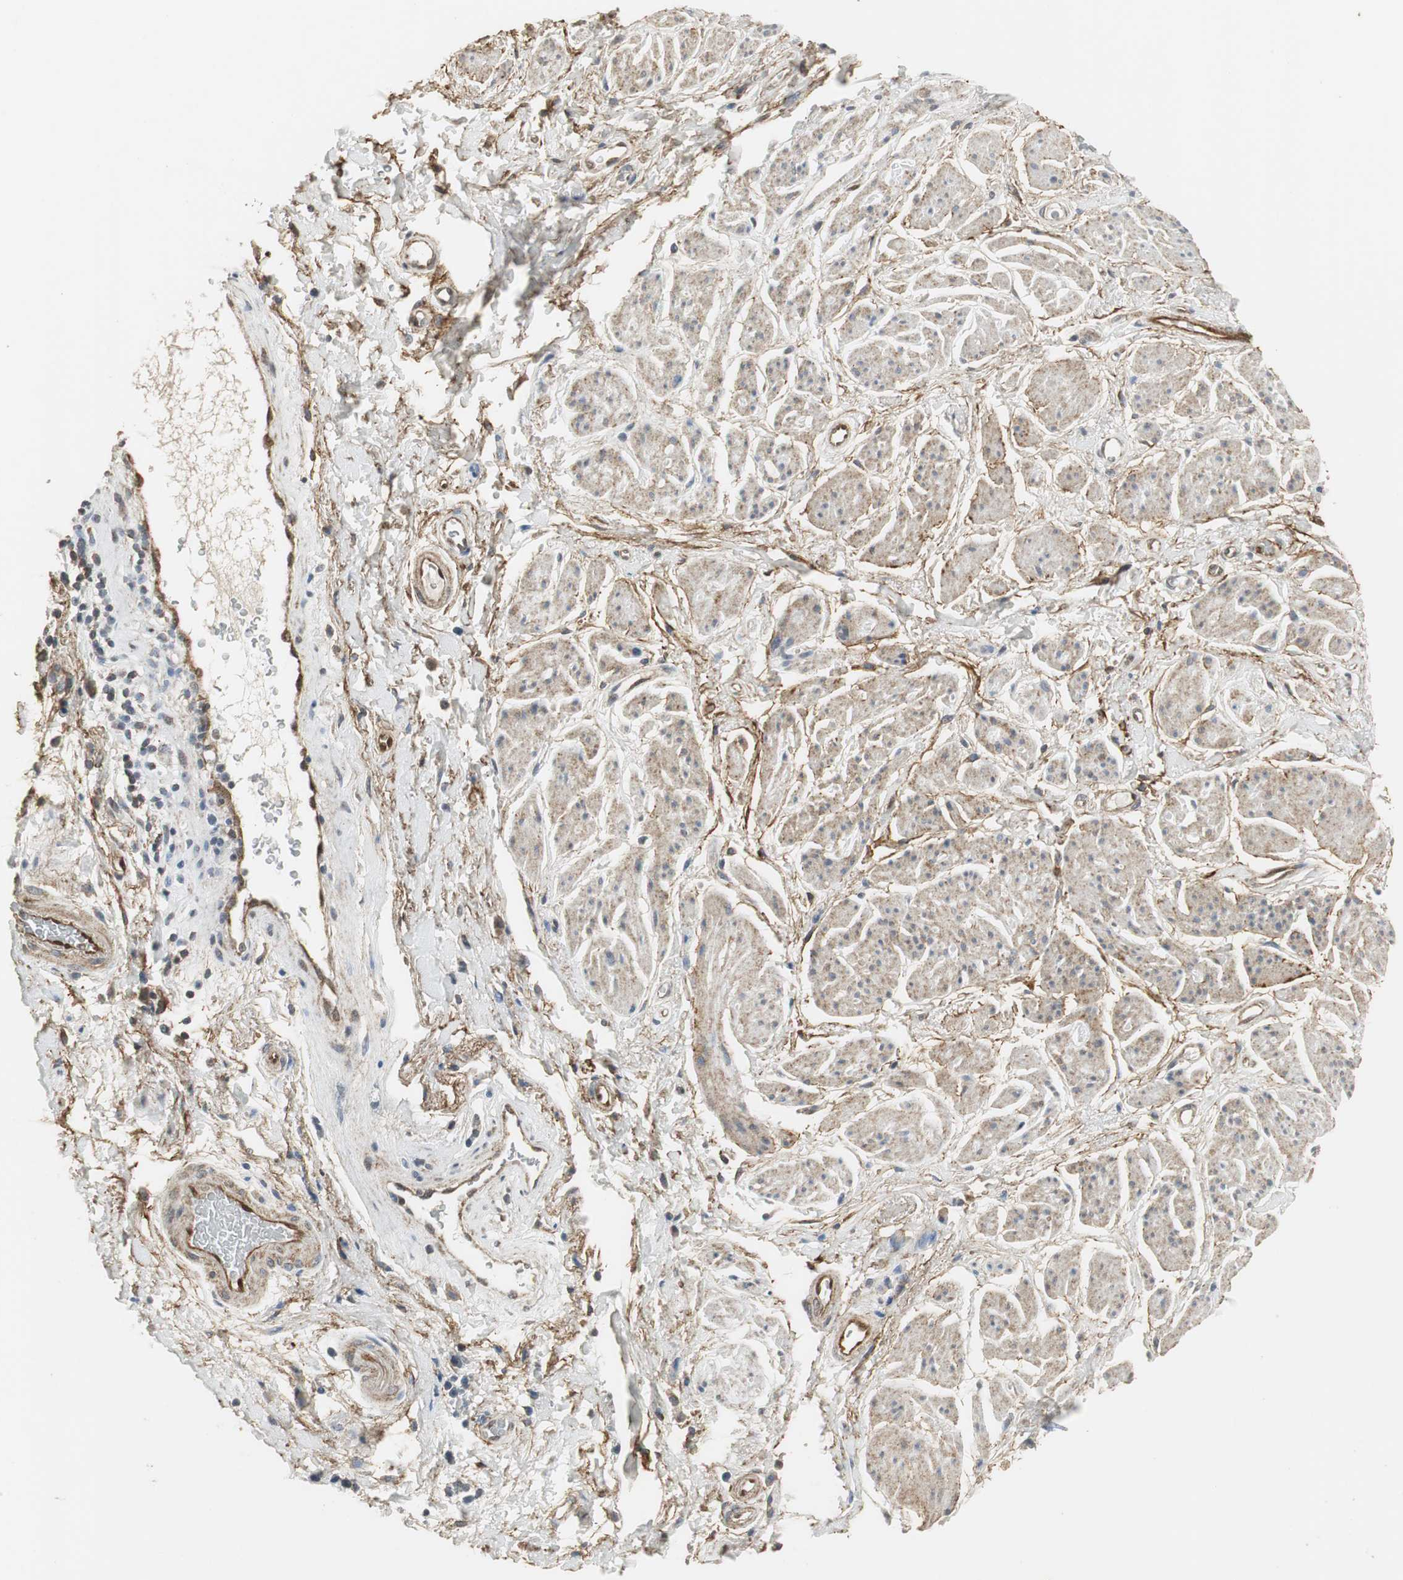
{"staining": {"intensity": "weak", "quantity": ">75%", "location": "cytoplasmic/membranous"}, "tissue": "adipose tissue", "cell_type": "Adipocytes", "image_type": "normal", "snomed": [{"axis": "morphology", "description": "Normal tissue, NOS"}, {"axis": "topography", "description": "Soft tissue"}, {"axis": "topography", "description": "Peripheral nerve tissue"}], "caption": "Adipose tissue stained for a protein (brown) exhibits weak cytoplasmic/membranous positive staining in about >75% of adipocytes.", "gene": "DNAJB4", "patient": {"sex": "female", "age": 71}}